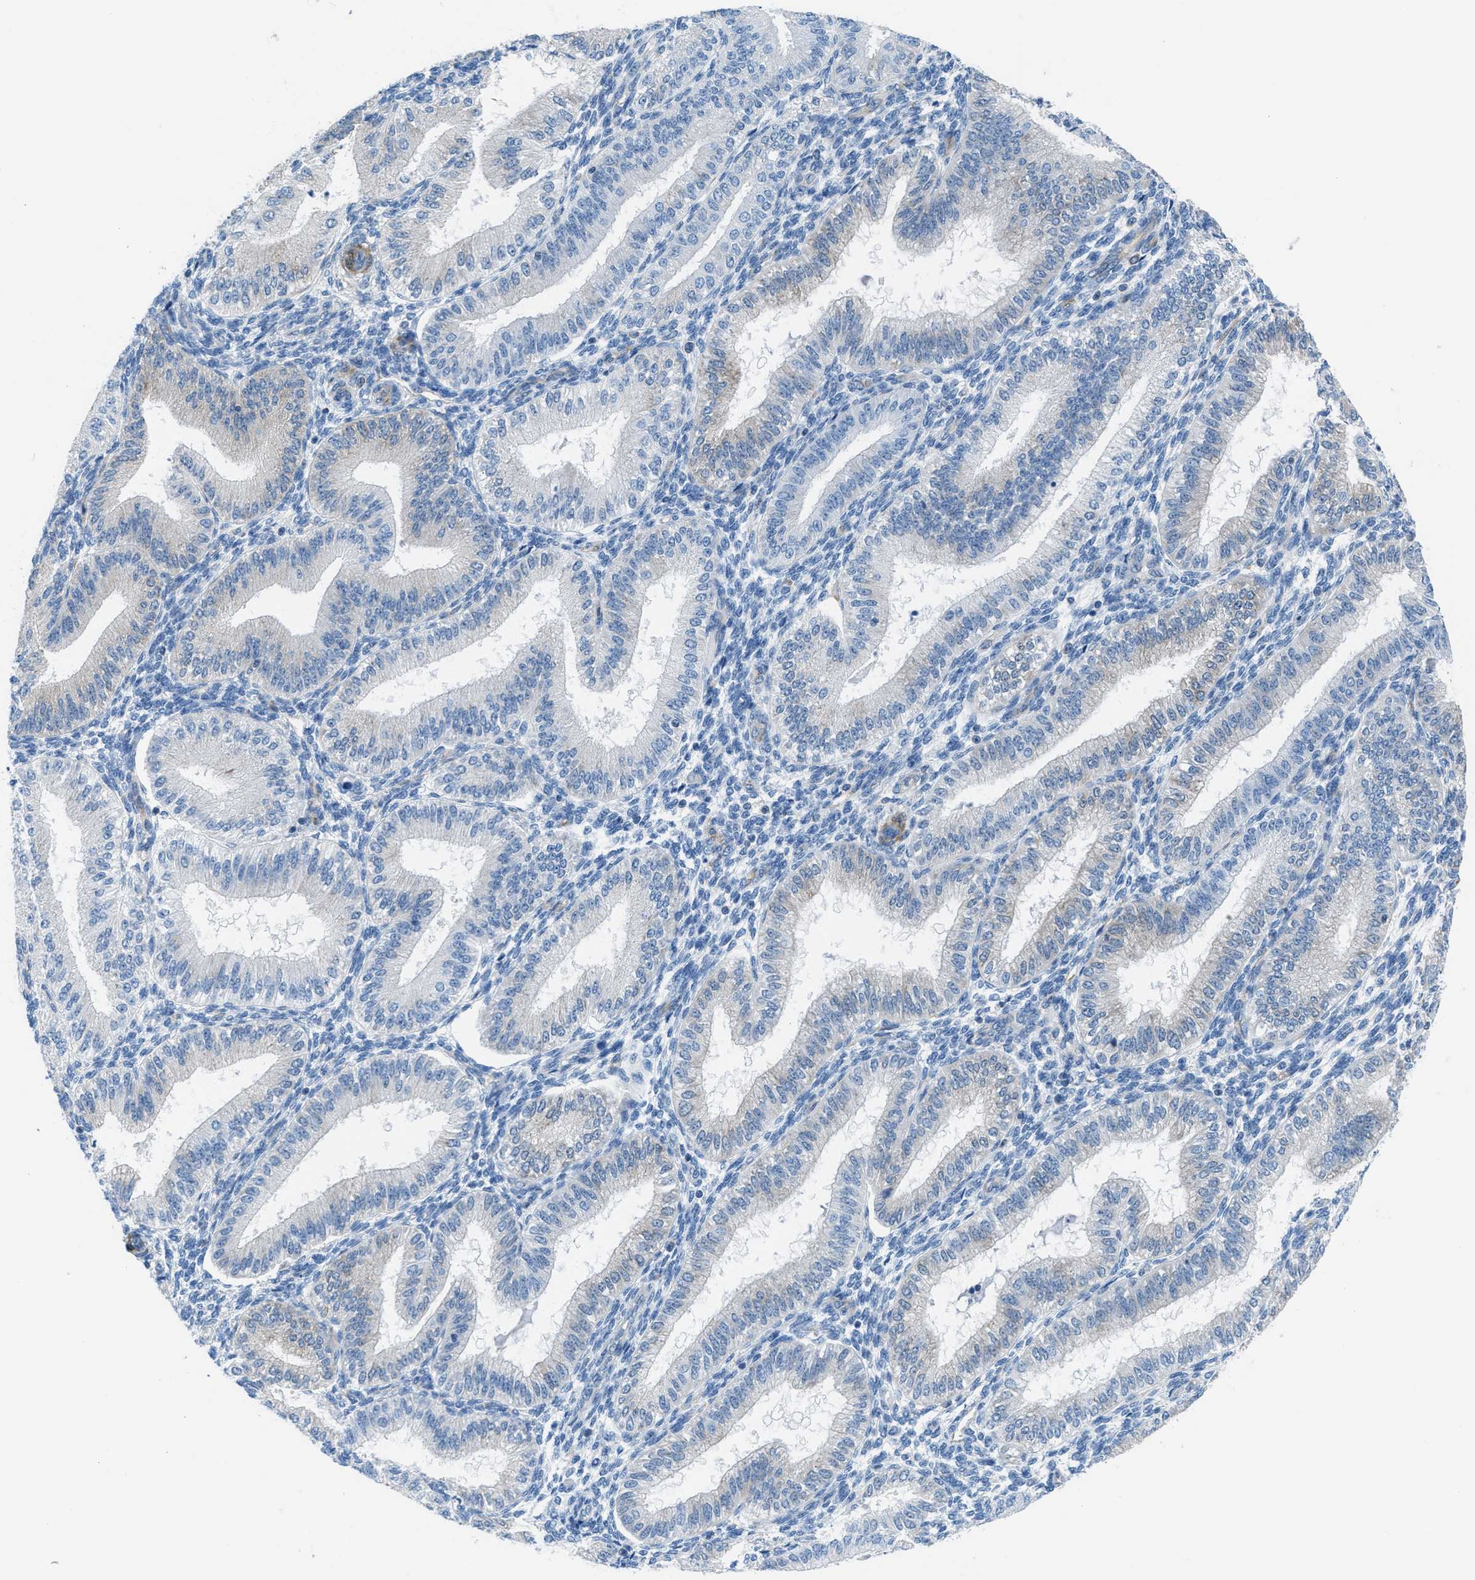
{"staining": {"intensity": "negative", "quantity": "none", "location": "none"}, "tissue": "endometrium", "cell_type": "Cells in endometrial stroma", "image_type": "normal", "snomed": [{"axis": "morphology", "description": "Normal tissue, NOS"}, {"axis": "topography", "description": "Endometrium"}], "caption": "There is no significant expression in cells in endometrial stroma of endometrium. The staining was performed using DAB (3,3'-diaminobenzidine) to visualize the protein expression in brown, while the nuclei were stained in blue with hematoxylin (Magnification: 20x).", "gene": "MAPRE2", "patient": {"sex": "female", "age": 39}}